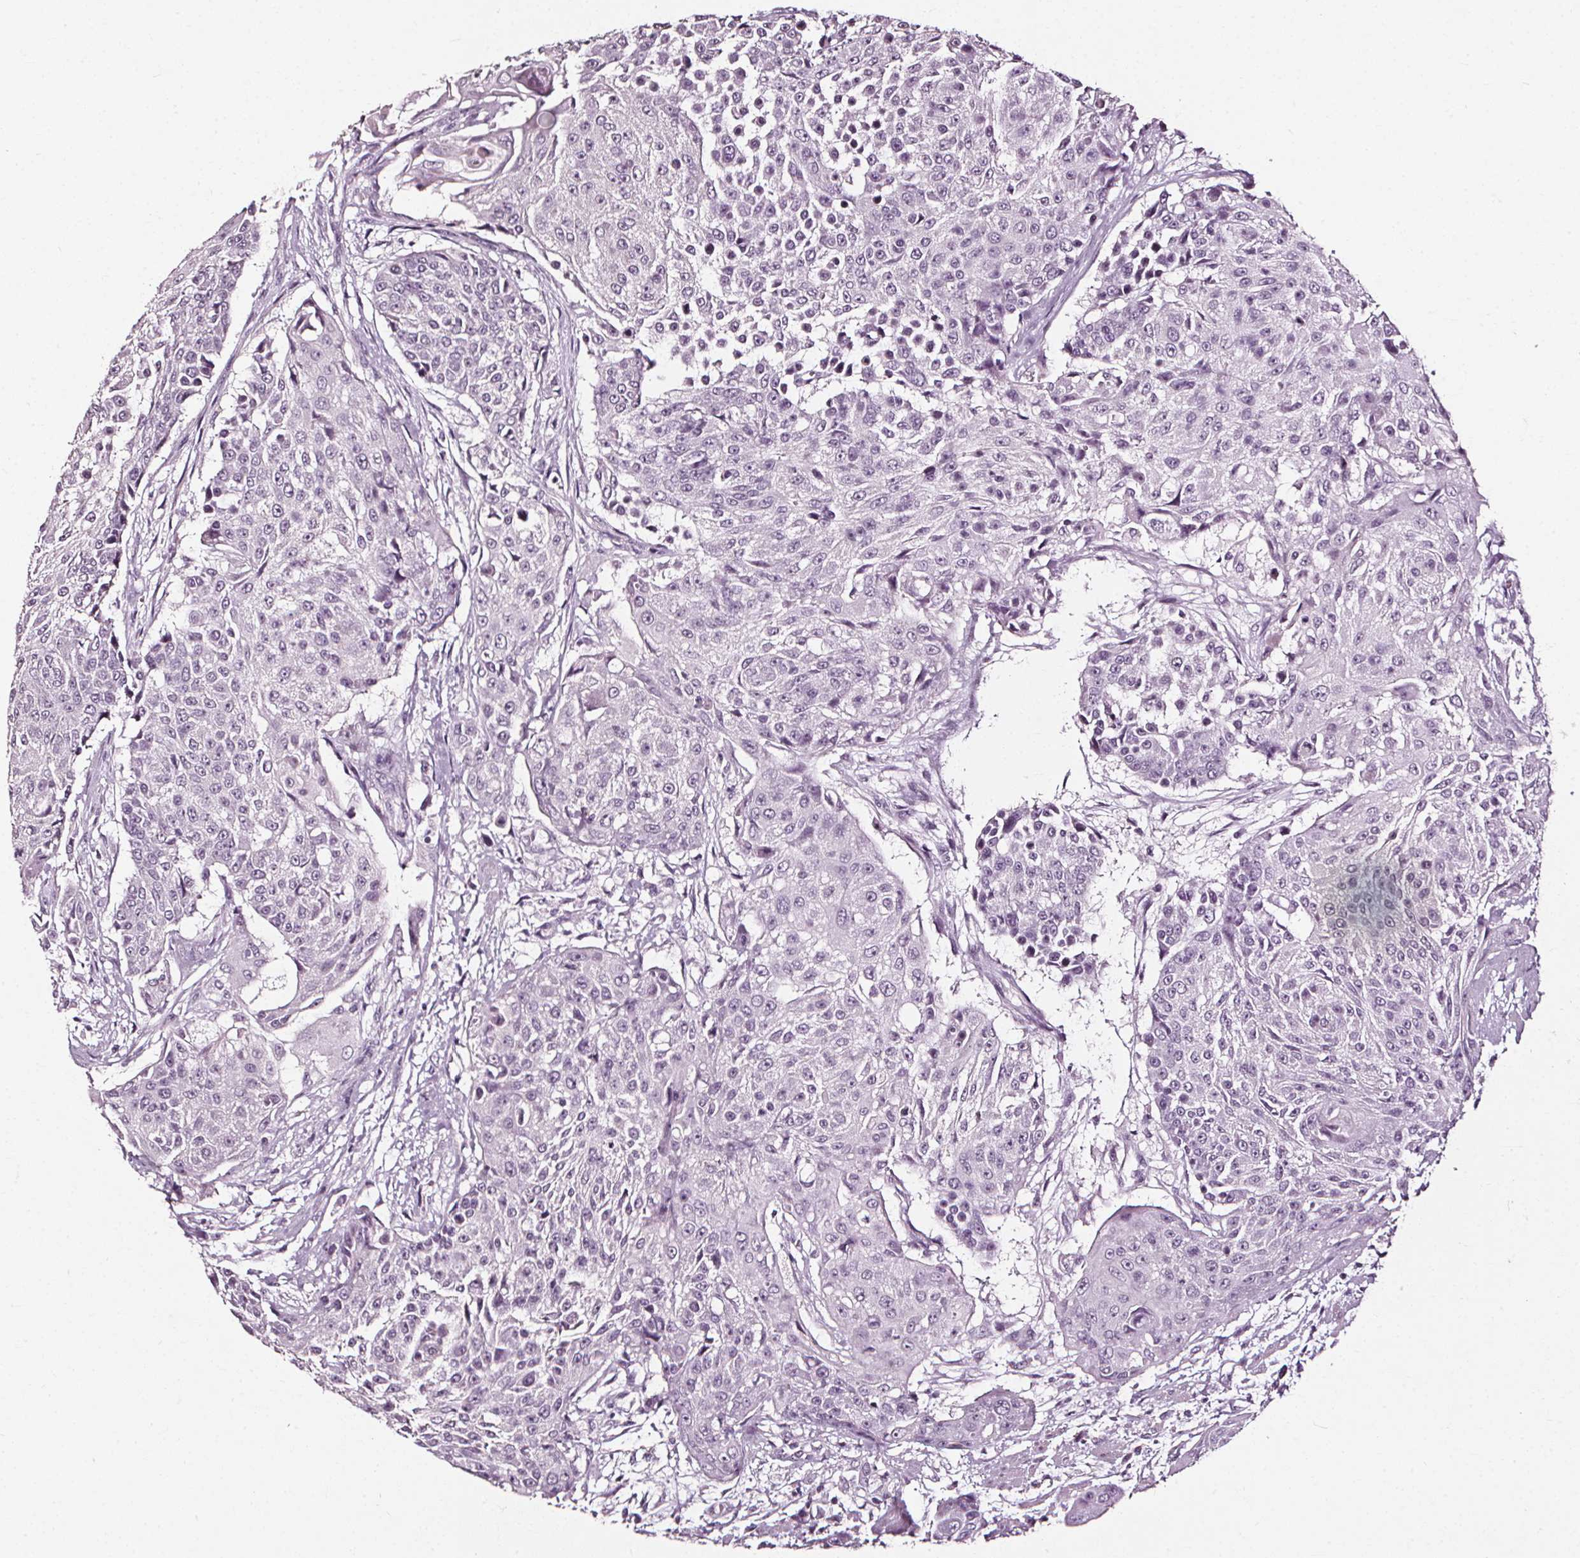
{"staining": {"intensity": "negative", "quantity": "none", "location": "none"}, "tissue": "urothelial cancer", "cell_type": "Tumor cells", "image_type": "cancer", "snomed": [{"axis": "morphology", "description": "Urothelial carcinoma, High grade"}, {"axis": "topography", "description": "Urinary bladder"}], "caption": "The image exhibits no significant positivity in tumor cells of urothelial cancer. The staining is performed using DAB (3,3'-diaminobenzidine) brown chromogen with nuclei counter-stained in using hematoxylin.", "gene": "DEFA5", "patient": {"sex": "female", "age": 63}}